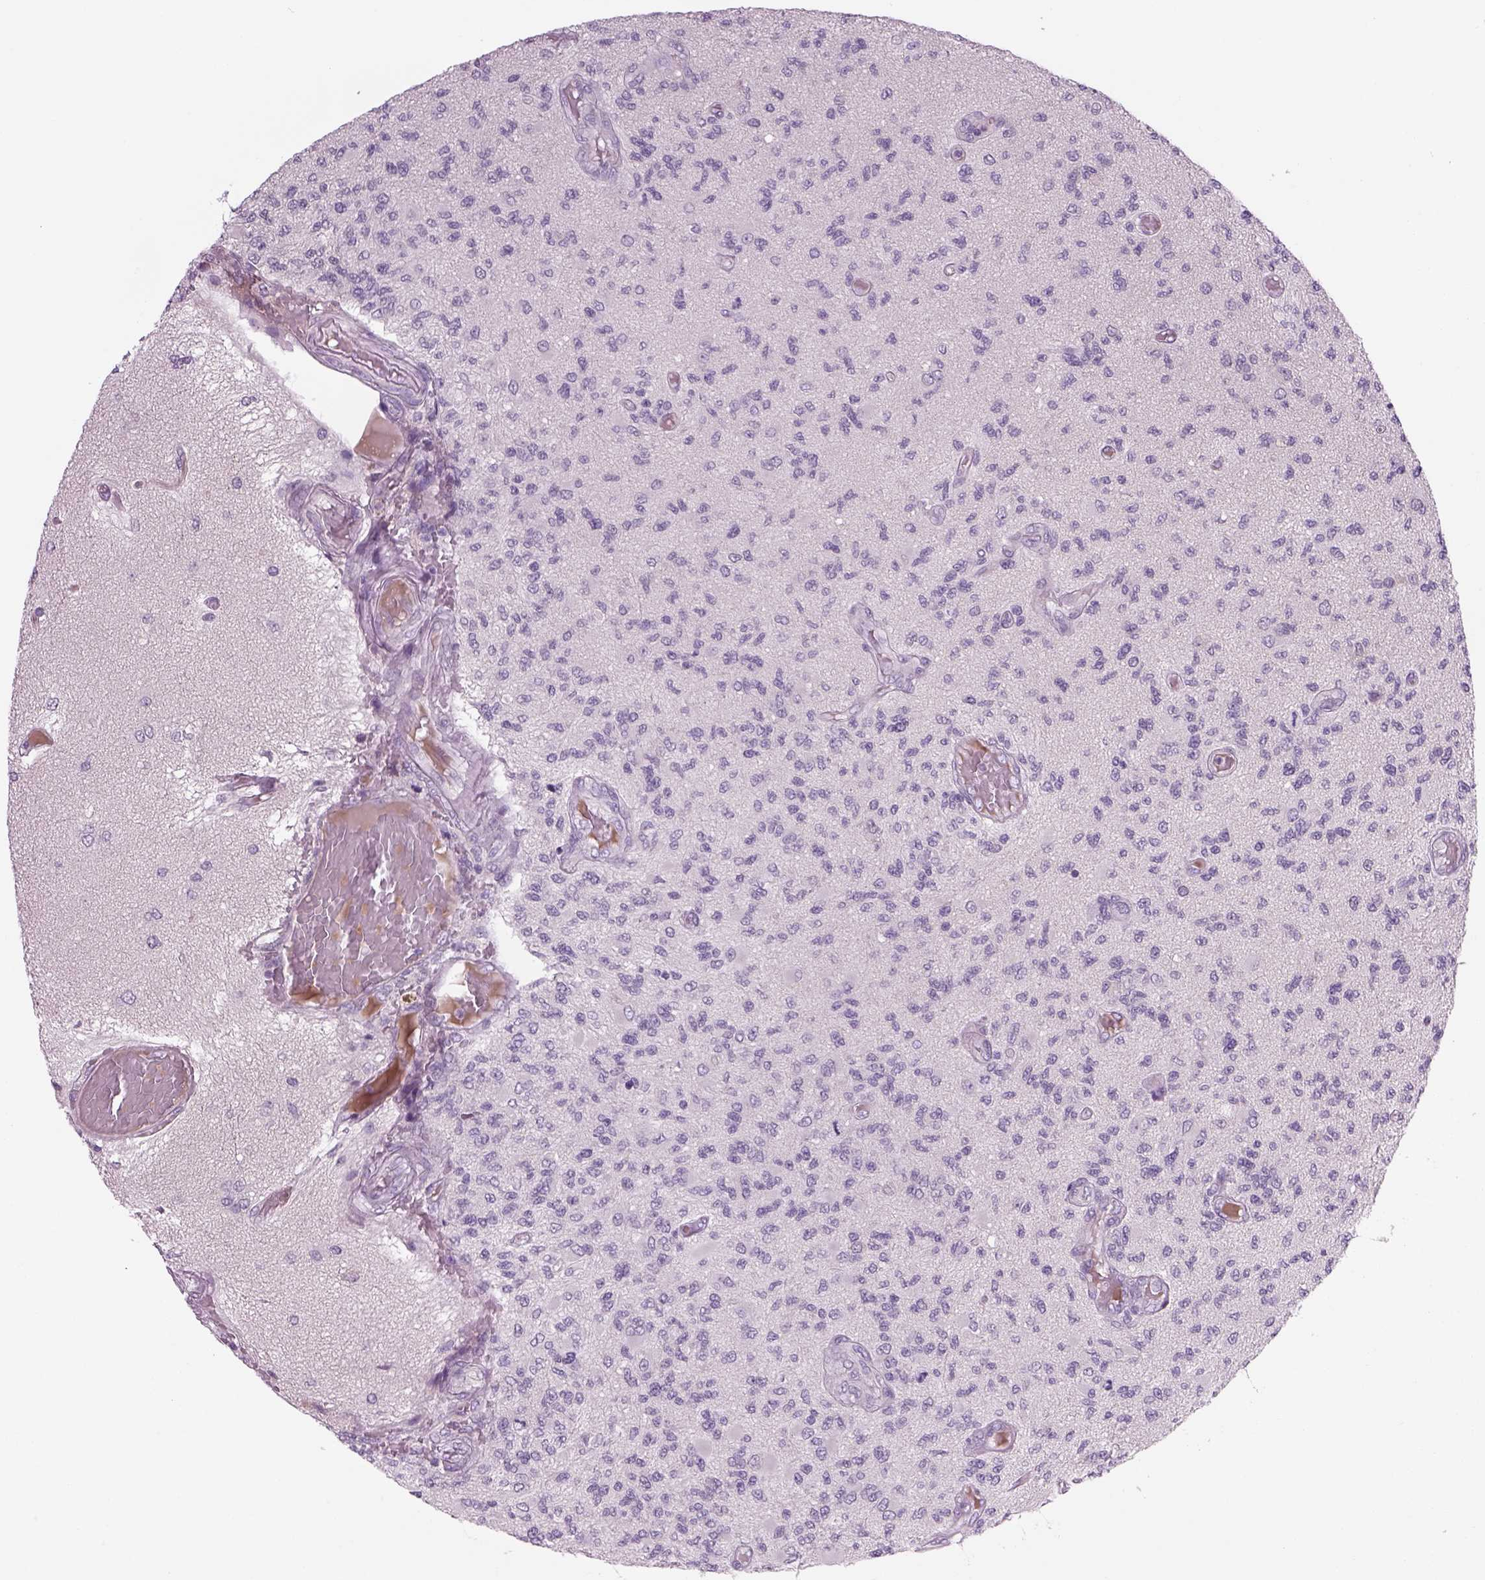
{"staining": {"intensity": "negative", "quantity": "none", "location": "none"}, "tissue": "glioma", "cell_type": "Tumor cells", "image_type": "cancer", "snomed": [{"axis": "morphology", "description": "Glioma, malignant, High grade"}, {"axis": "topography", "description": "Brain"}], "caption": "This is an IHC image of human high-grade glioma (malignant). There is no staining in tumor cells.", "gene": "MDH1B", "patient": {"sex": "female", "age": 63}}